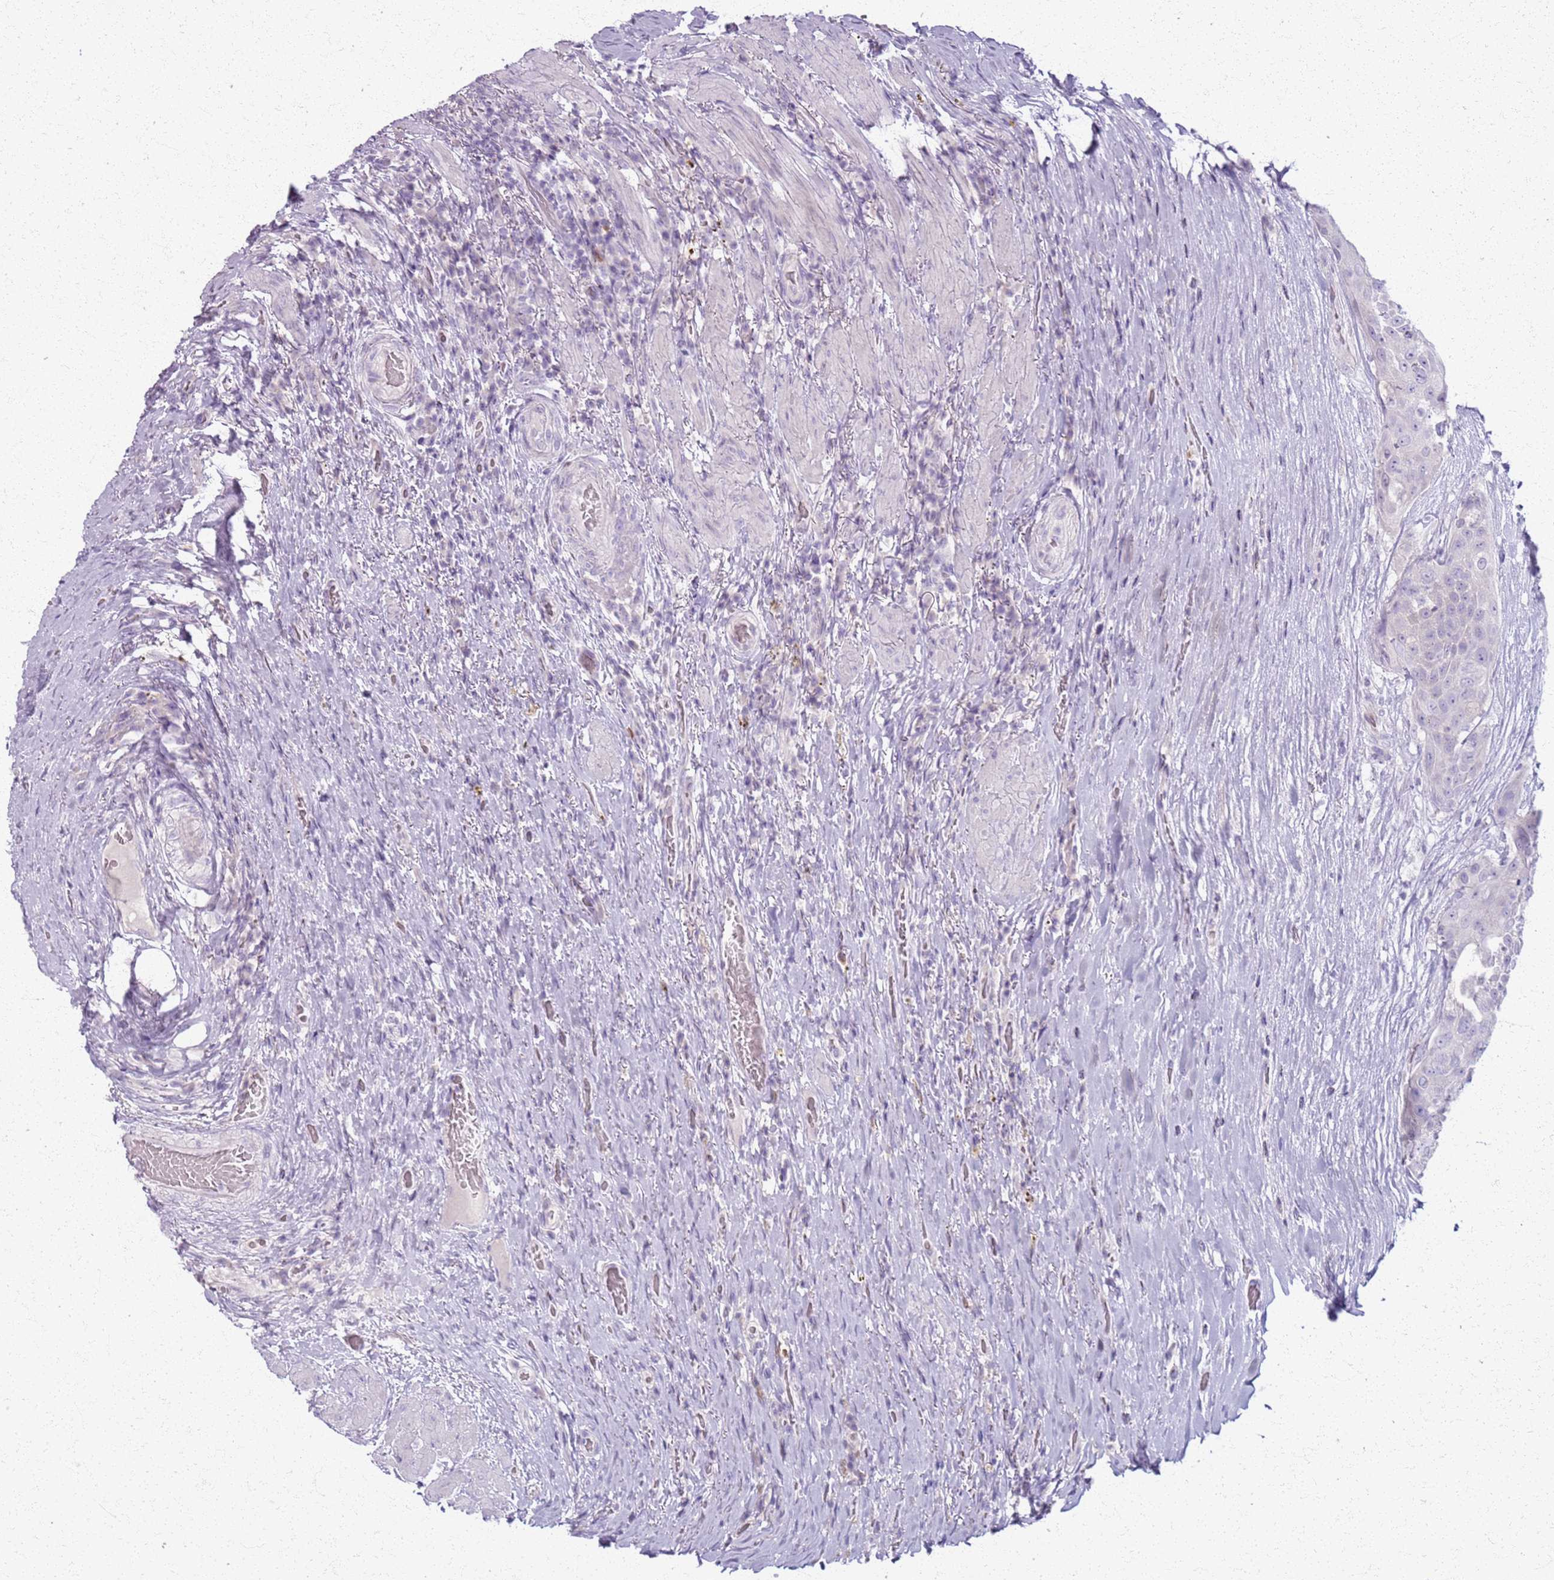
{"staining": {"intensity": "negative", "quantity": "none", "location": "none"}, "tissue": "urothelial cancer", "cell_type": "Tumor cells", "image_type": "cancer", "snomed": [{"axis": "morphology", "description": "Urothelial carcinoma, High grade"}, {"axis": "topography", "description": "Urinary bladder"}], "caption": "Immunohistochemical staining of urothelial cancer displays no significant expression in tumor cells. (Brightfield microscopy of DAB (3,3'-diaminobenzidine) IHC at high magnification).", "gene": "CSRP3", "patient": {"sex": "female", "age": 63}}